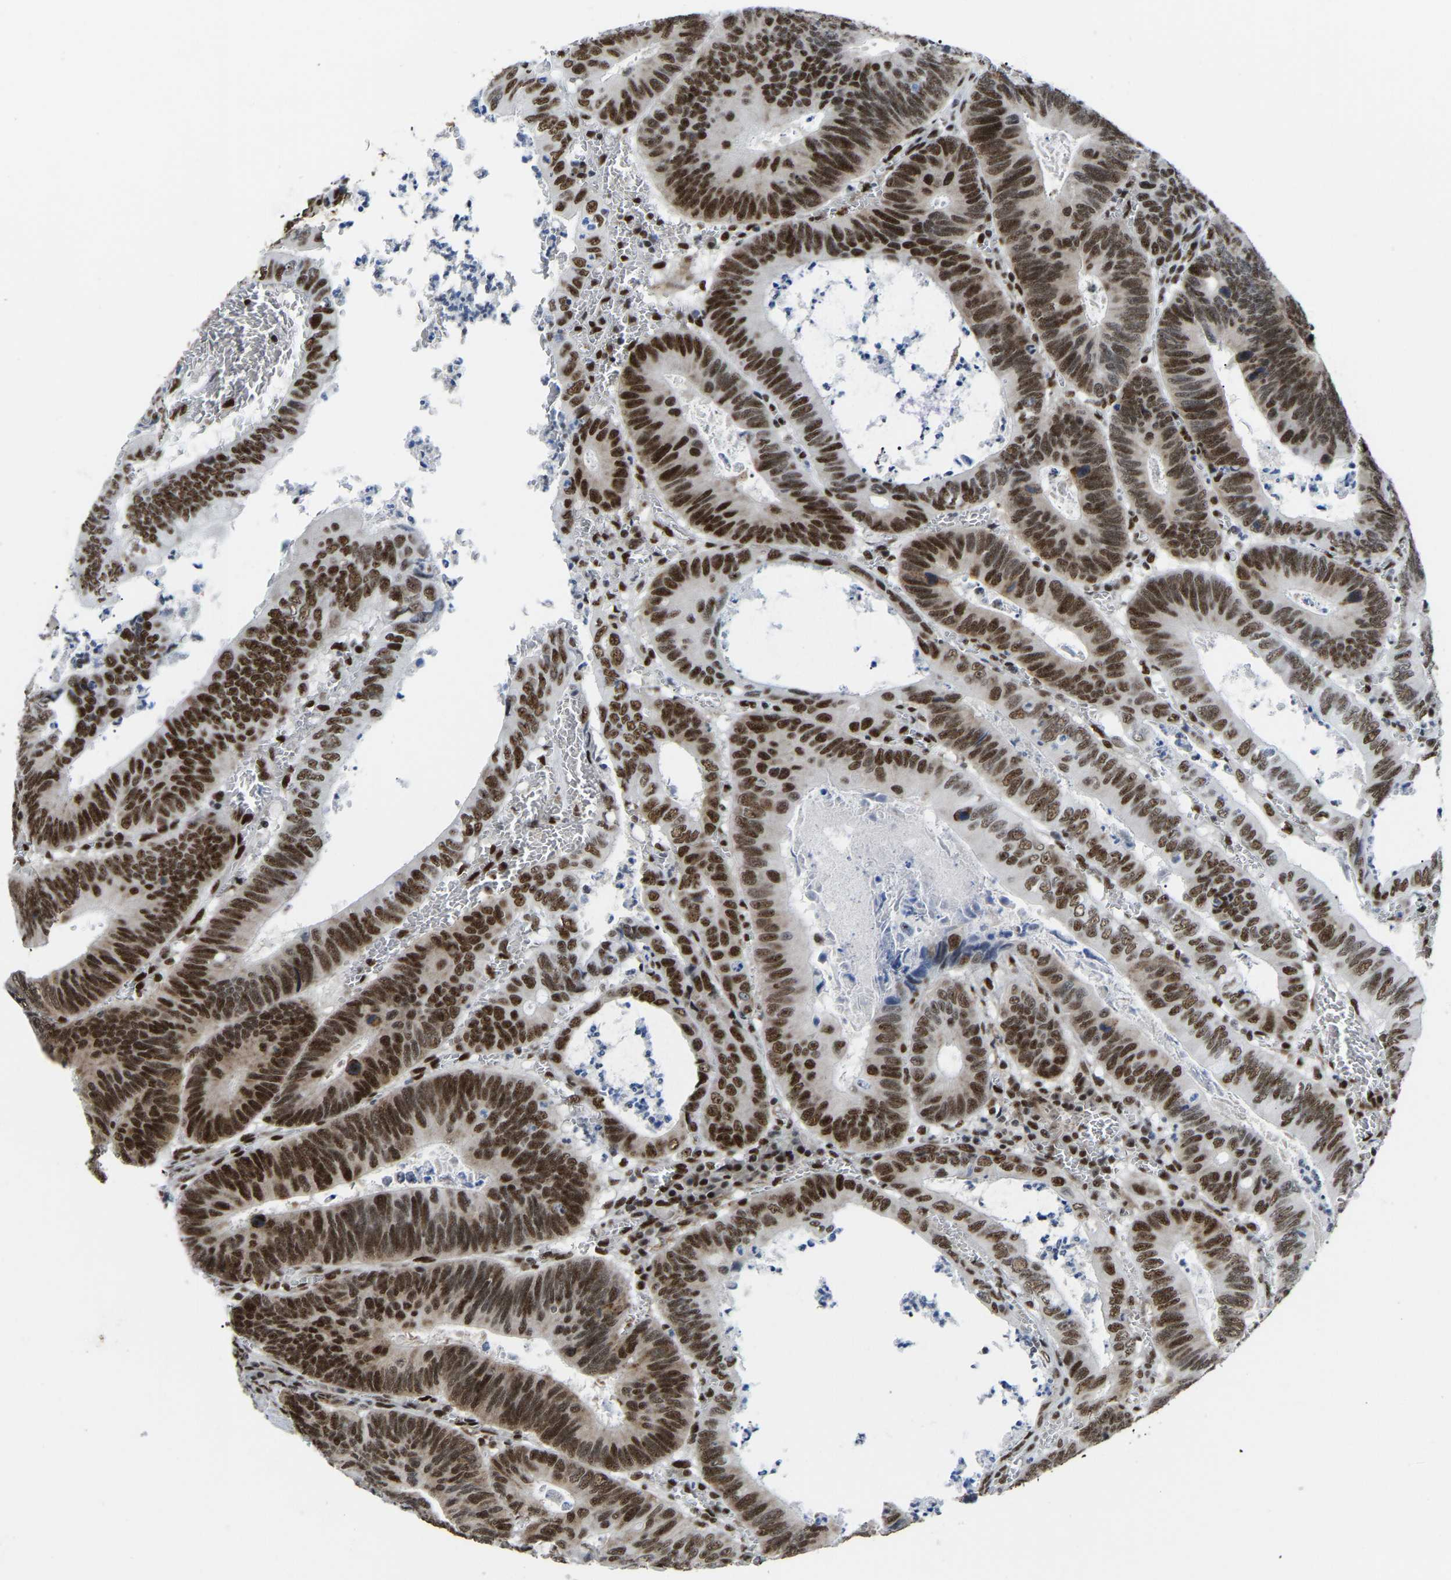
{"staining": {"intensity": "strong", "quantity": ">75%", "location": "nuclear"}, "tissue": "colorectal cancer", "cell_type": "Tumor cells", "image_type": "cancer", "snomed": [{"axis": "morphology", "description": "Inflammation, NOS"}, {"axis": "morphology", "description": "Adenocarcinoma, NOS"}, {"axis": "topography", "description": "Colon"}], "caption": "A high-resolution image shows immunohistochemistry (IHC) staining of colorectal adenocarcinoma, which displays strong nuclear expression in about >75% of tumor cells. (Brightfield microscopy of DAB IHC at high magnification).", "gene": "DDX5", "patient": {"sex": "male", "age": 72}}